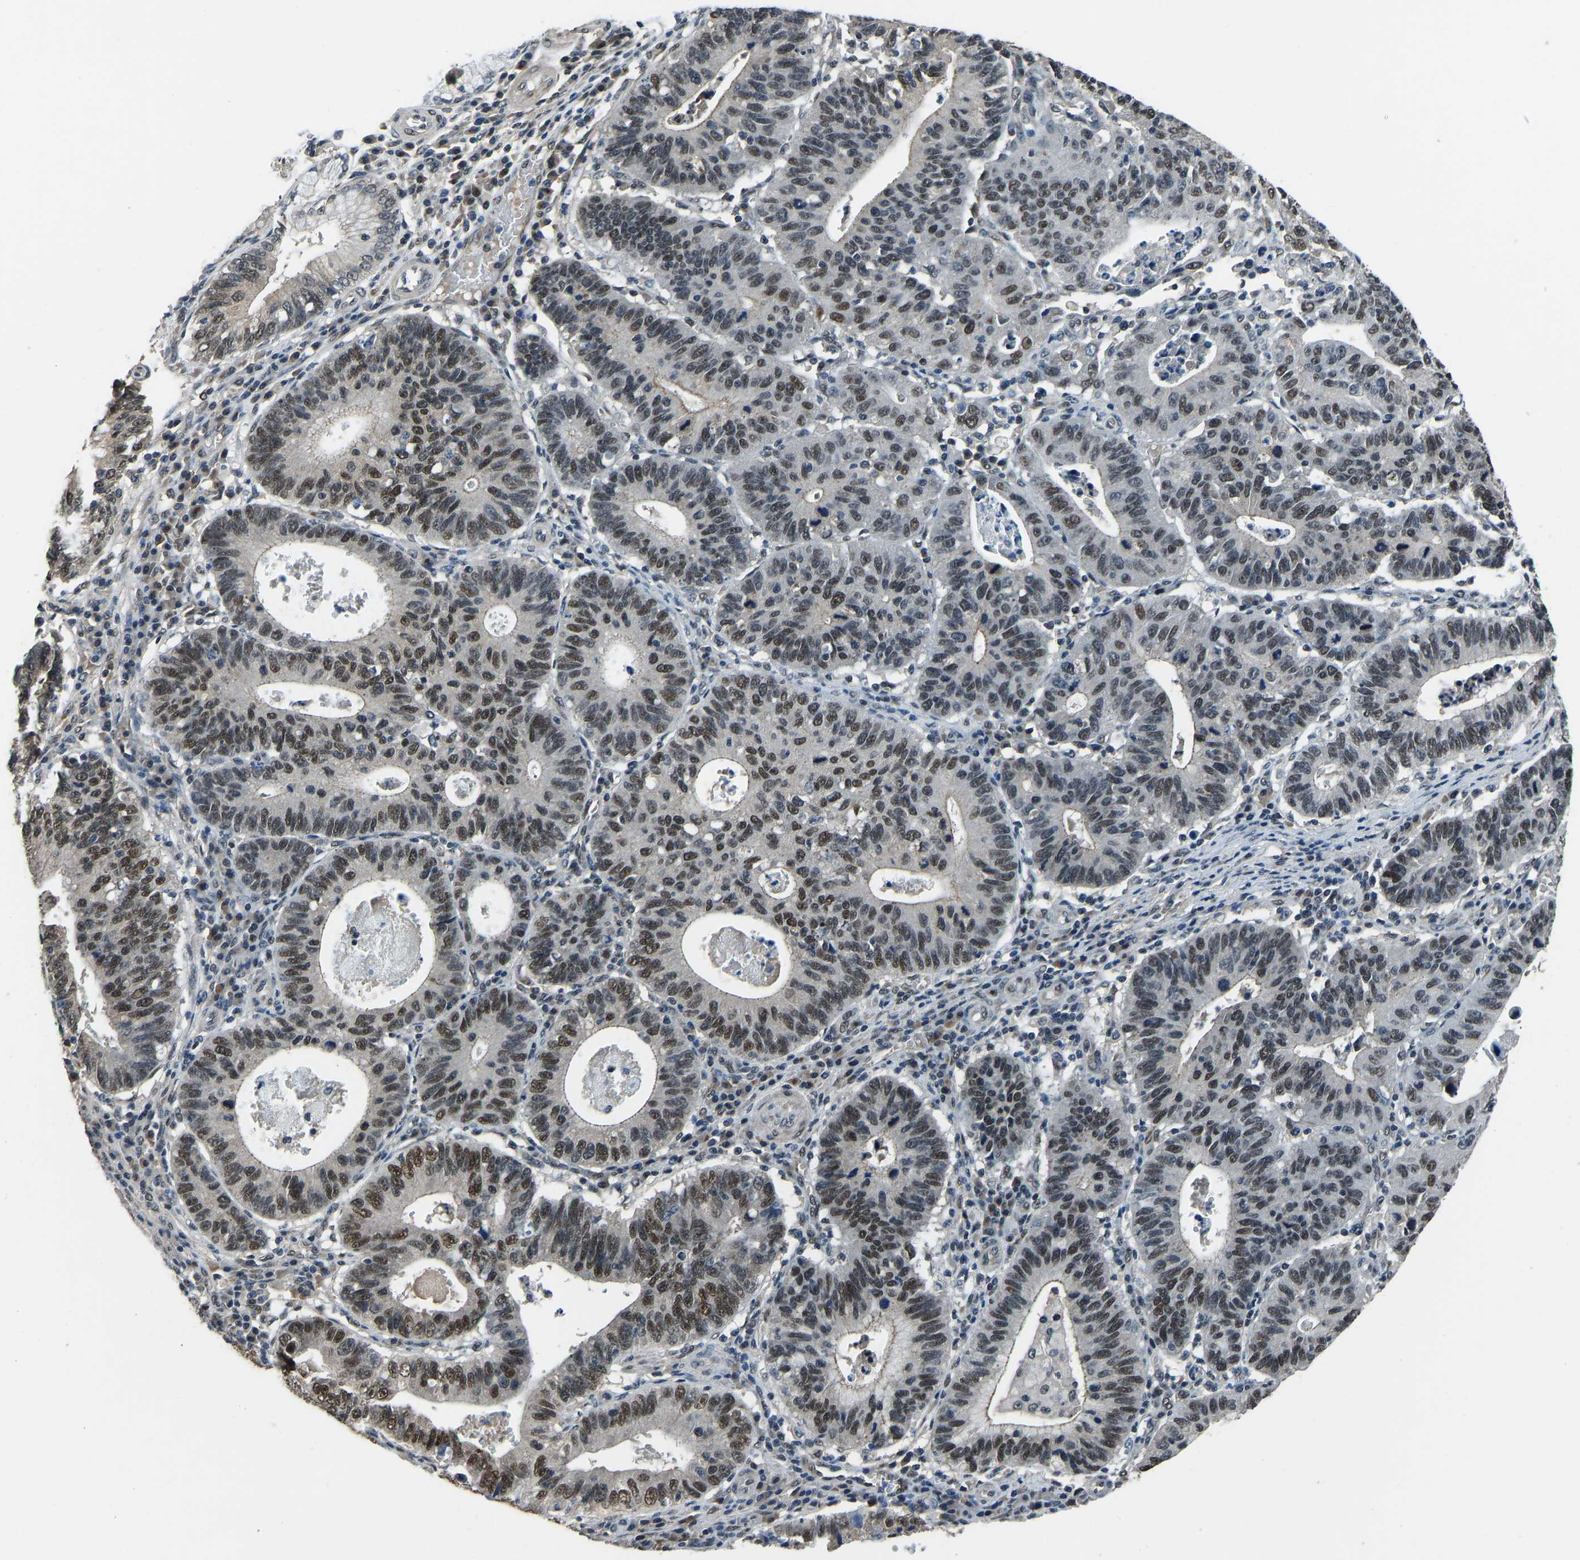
{"staining": {"intensity": "moderate", "quantity": ">75%", "location": "nuclear"}, "tissue": "stomach cancer", "cell_type": "Tumor cells", "image_type": "cancer", "snomed": [{"axis": "morphology", "description": "Adenocarcinoma, NOS"}, {"axis": "topography", "description": "Stomach"}], "caption": "About >75% of tumor cells in human adenocarcinoma (stomach) demonstrate moderate nuclear protein staining as visualized by brown immunohistochemical staining.", "gene": "TOX4", "patient": {"sex": "male", "age": 59}}